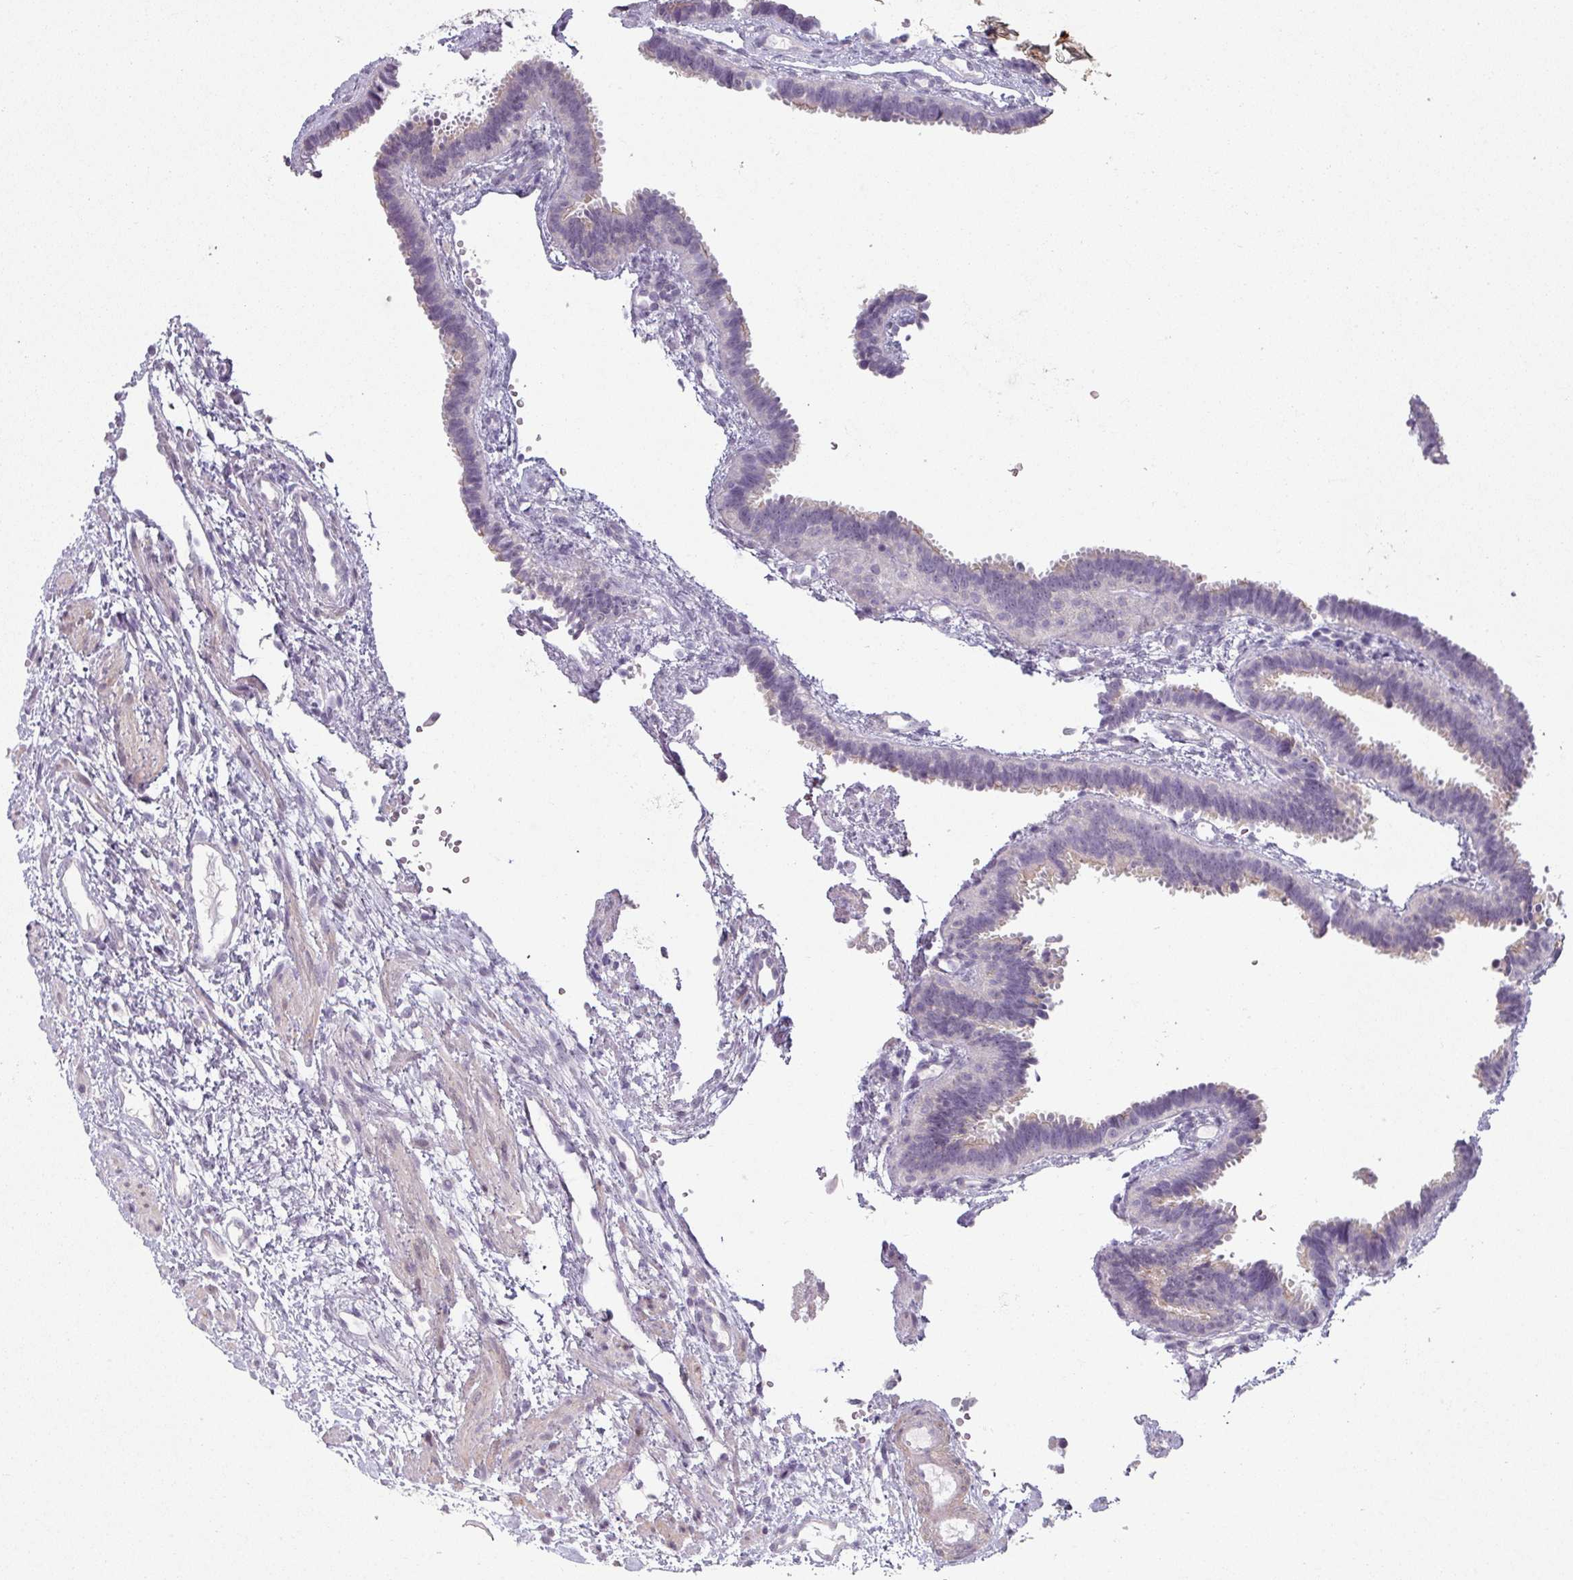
{"staining": {"intensity": "weak", "quantity": "25%-75%", "location": "cytoplasmic/membranous"}, "tissue": "fallopian tube", "cell_type": "Glandular cells", "image_type": "normal", "snomed": [{"axis": "morphology", "description": "Normal tissue, NOS"}, {"axis": "topography", "description": "Fallopian tube"}], "caption": "Immunohistochemical staining of benign human fallopian tube shows 25%-75% levels of weak cytoplasmic/membranous protein staining in about 25%-75% of glandular cells.", "gene": "MAGEC3", "patient": {"sex": "female", "age": 37}}